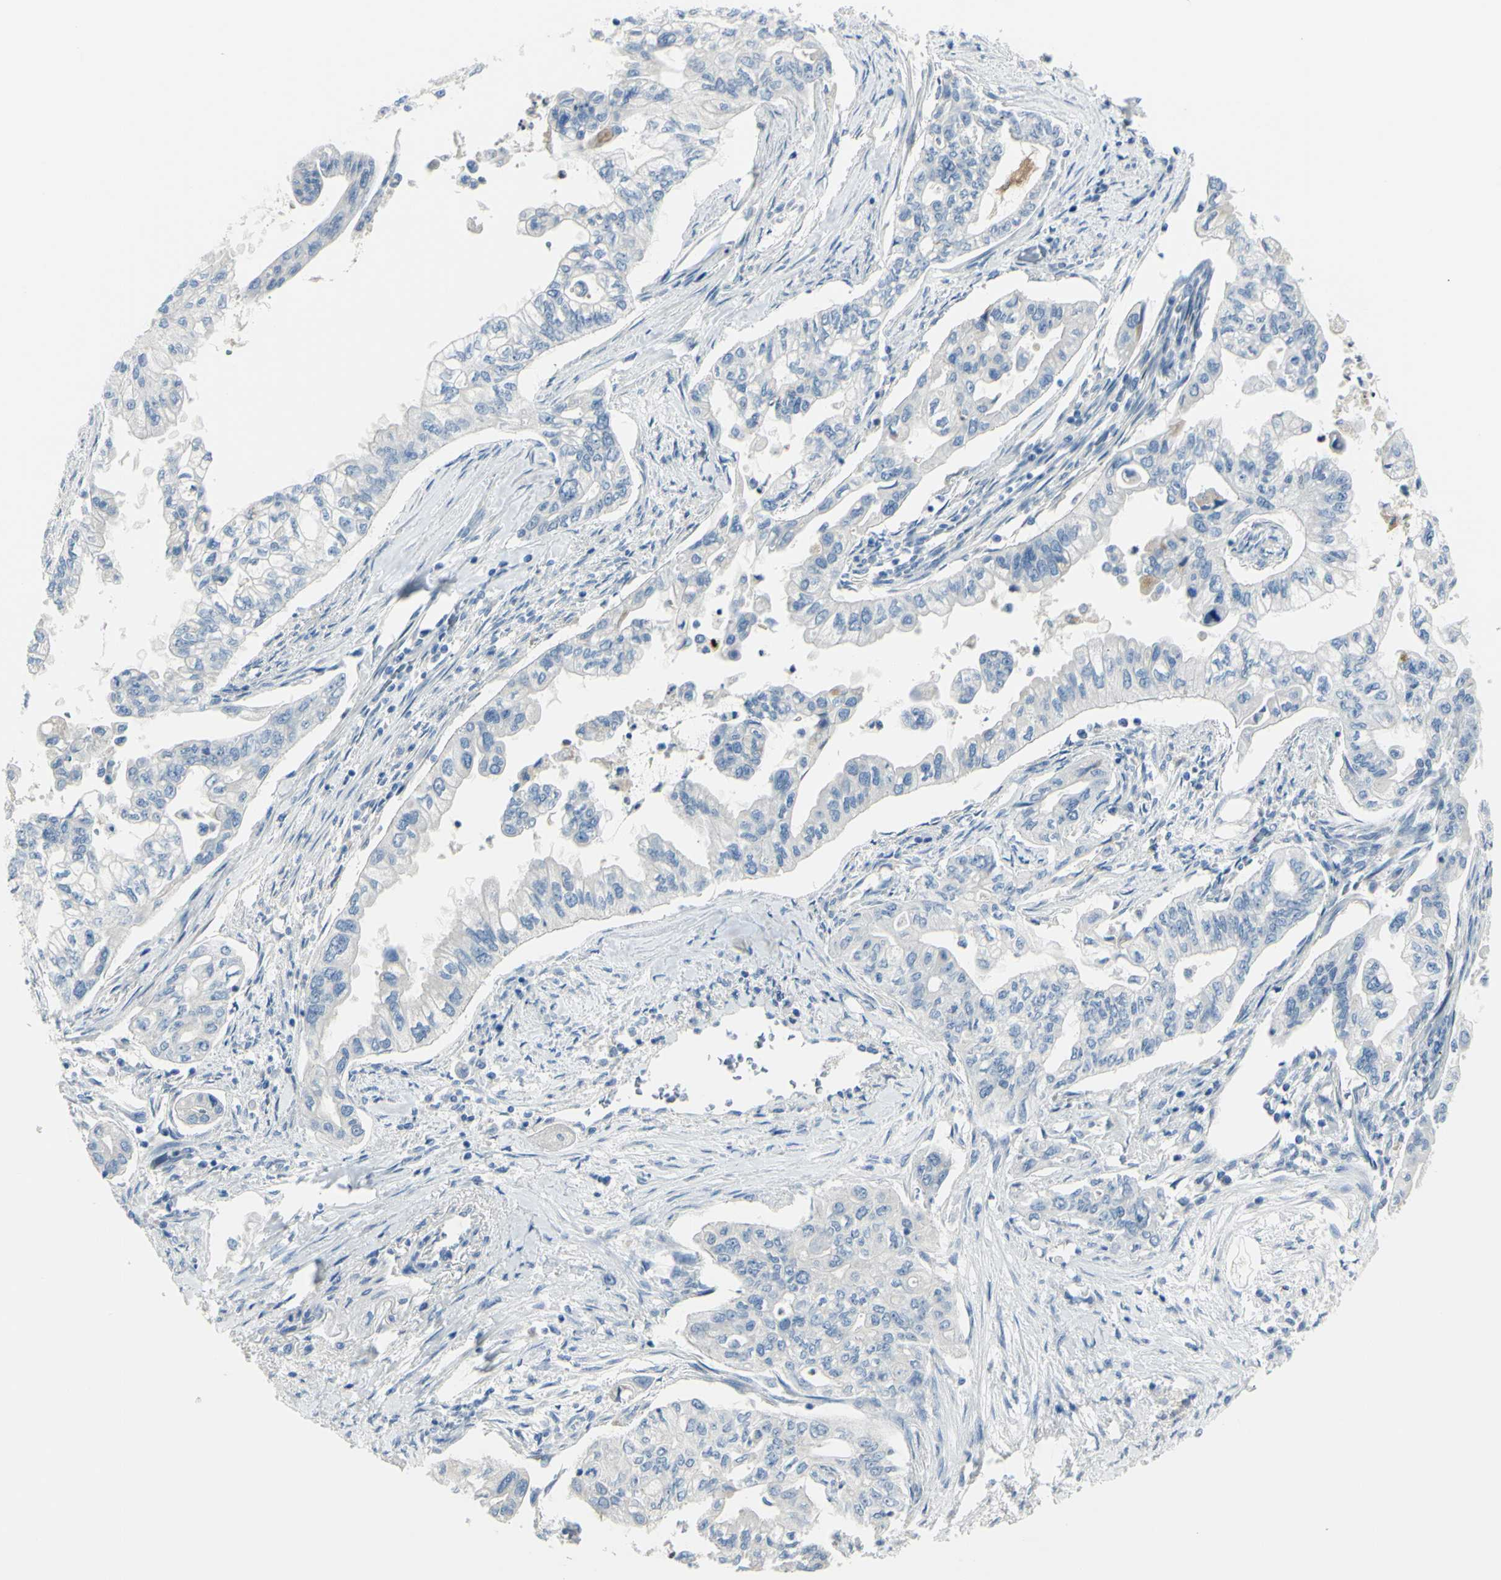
{"staining": {"intensity": "negative", "quantity": "none", "location": "none"}, "tissue": "pancreatic cancer", "cell_type": "Tumor cells", "image_type": "cancer", "snomed": [{"axis": "morphology", "description": "Normal tissue, NOS"}, {"axis": "topography", "description": "Pancreas"}], "caption": "Pancreatic cancer stained for a protein using immunohistochemistry demonstrates no expression tumor cells.", "gene": "ZNF557", "patient": {"sex": "male", "age": 42}}